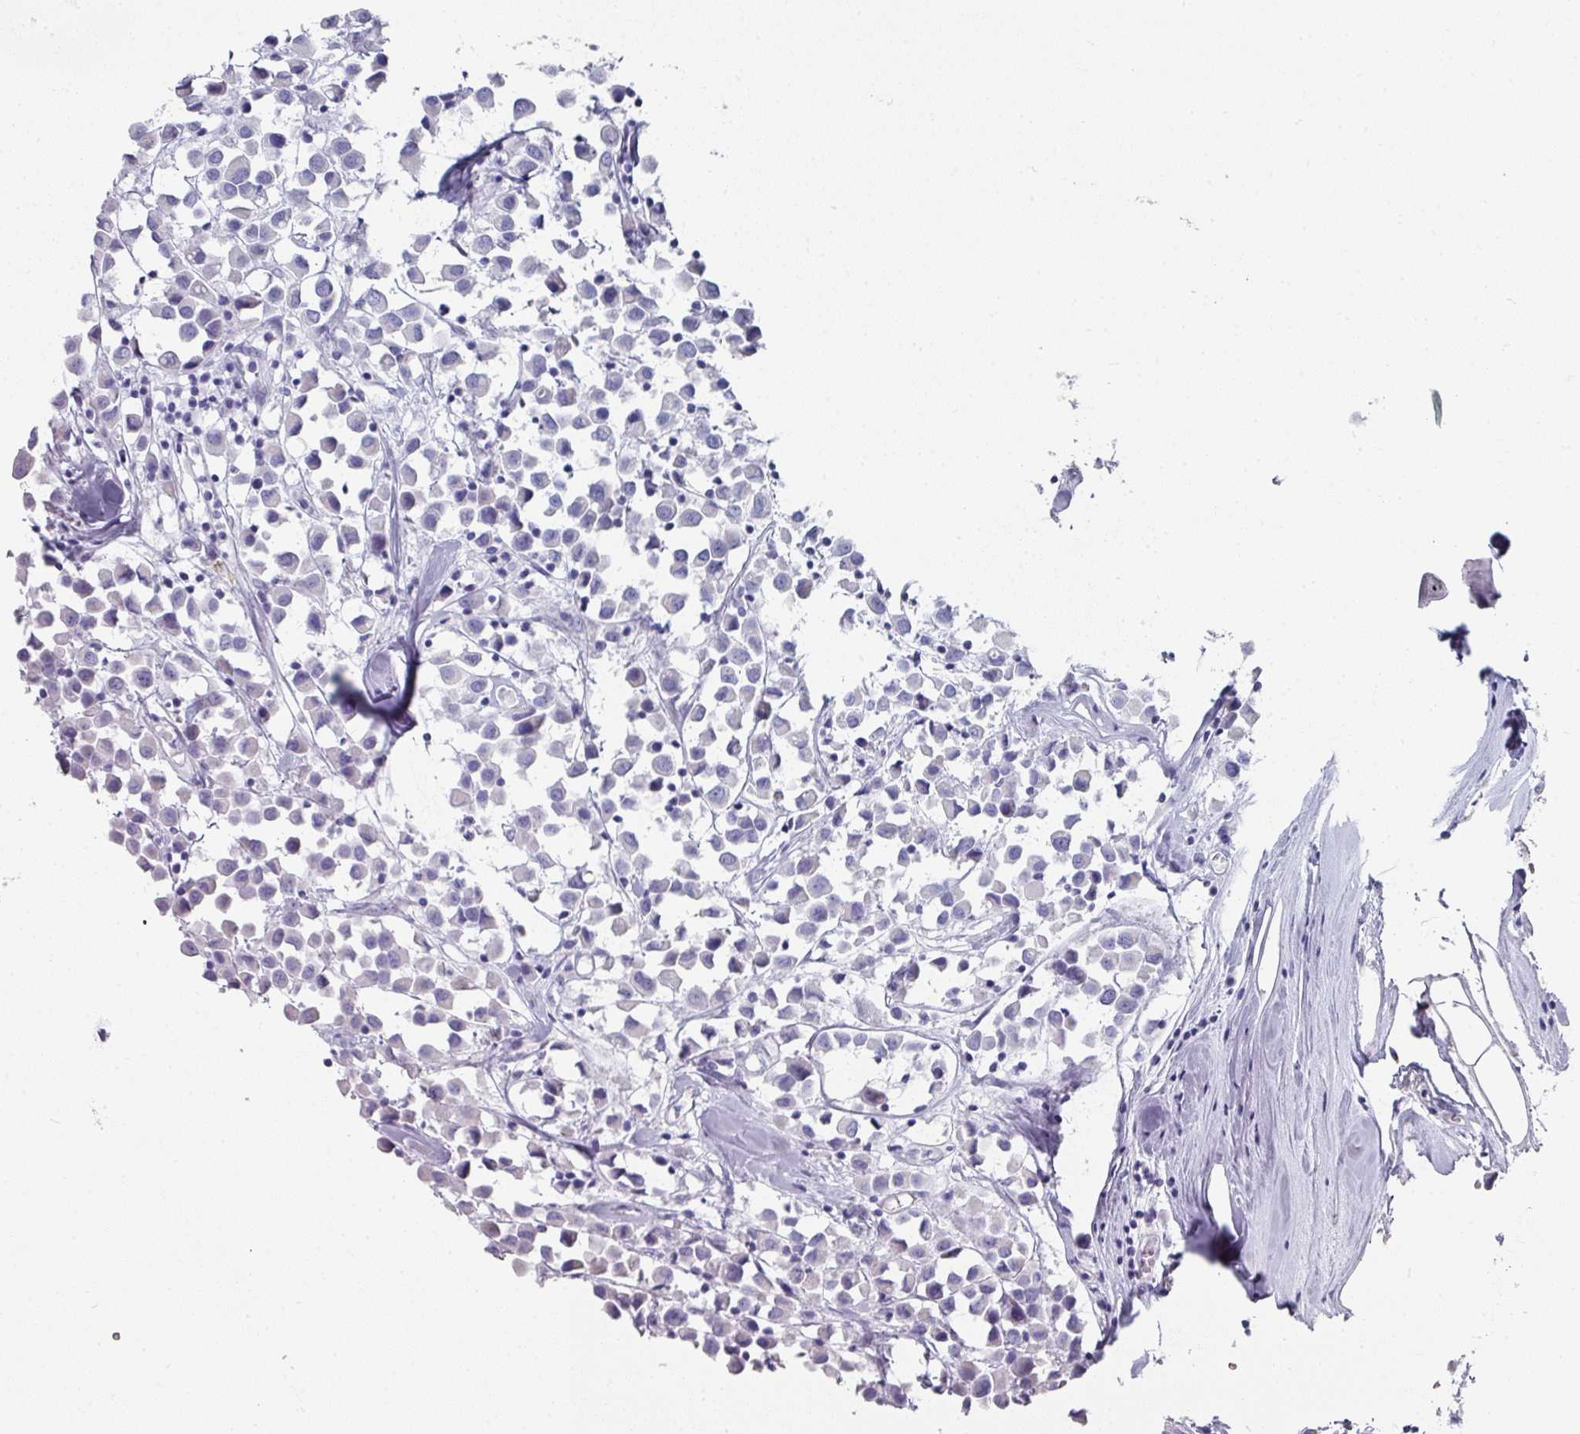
{"staining": {"intensity": "negative", "quantity": "none", "location": "none"}, "tissue": "breast cancer", "cell_type": "Tumor cells", "image_type": "cancer", "snomed": [{"axis": "morphology", "description": "Duct carcinoma"}, {"axis": "topography", "description": "Breast"}], "caption": "IHC image of neoplastic tissue: human breast cancer (invasive ductal carcinoma) stained with DAB (3,3'-diaminobenzidine) exhibits no significant protein staining in tumor cells.", "gene": "SETBP1", "patient": {"sex": "female", "age": 61}}